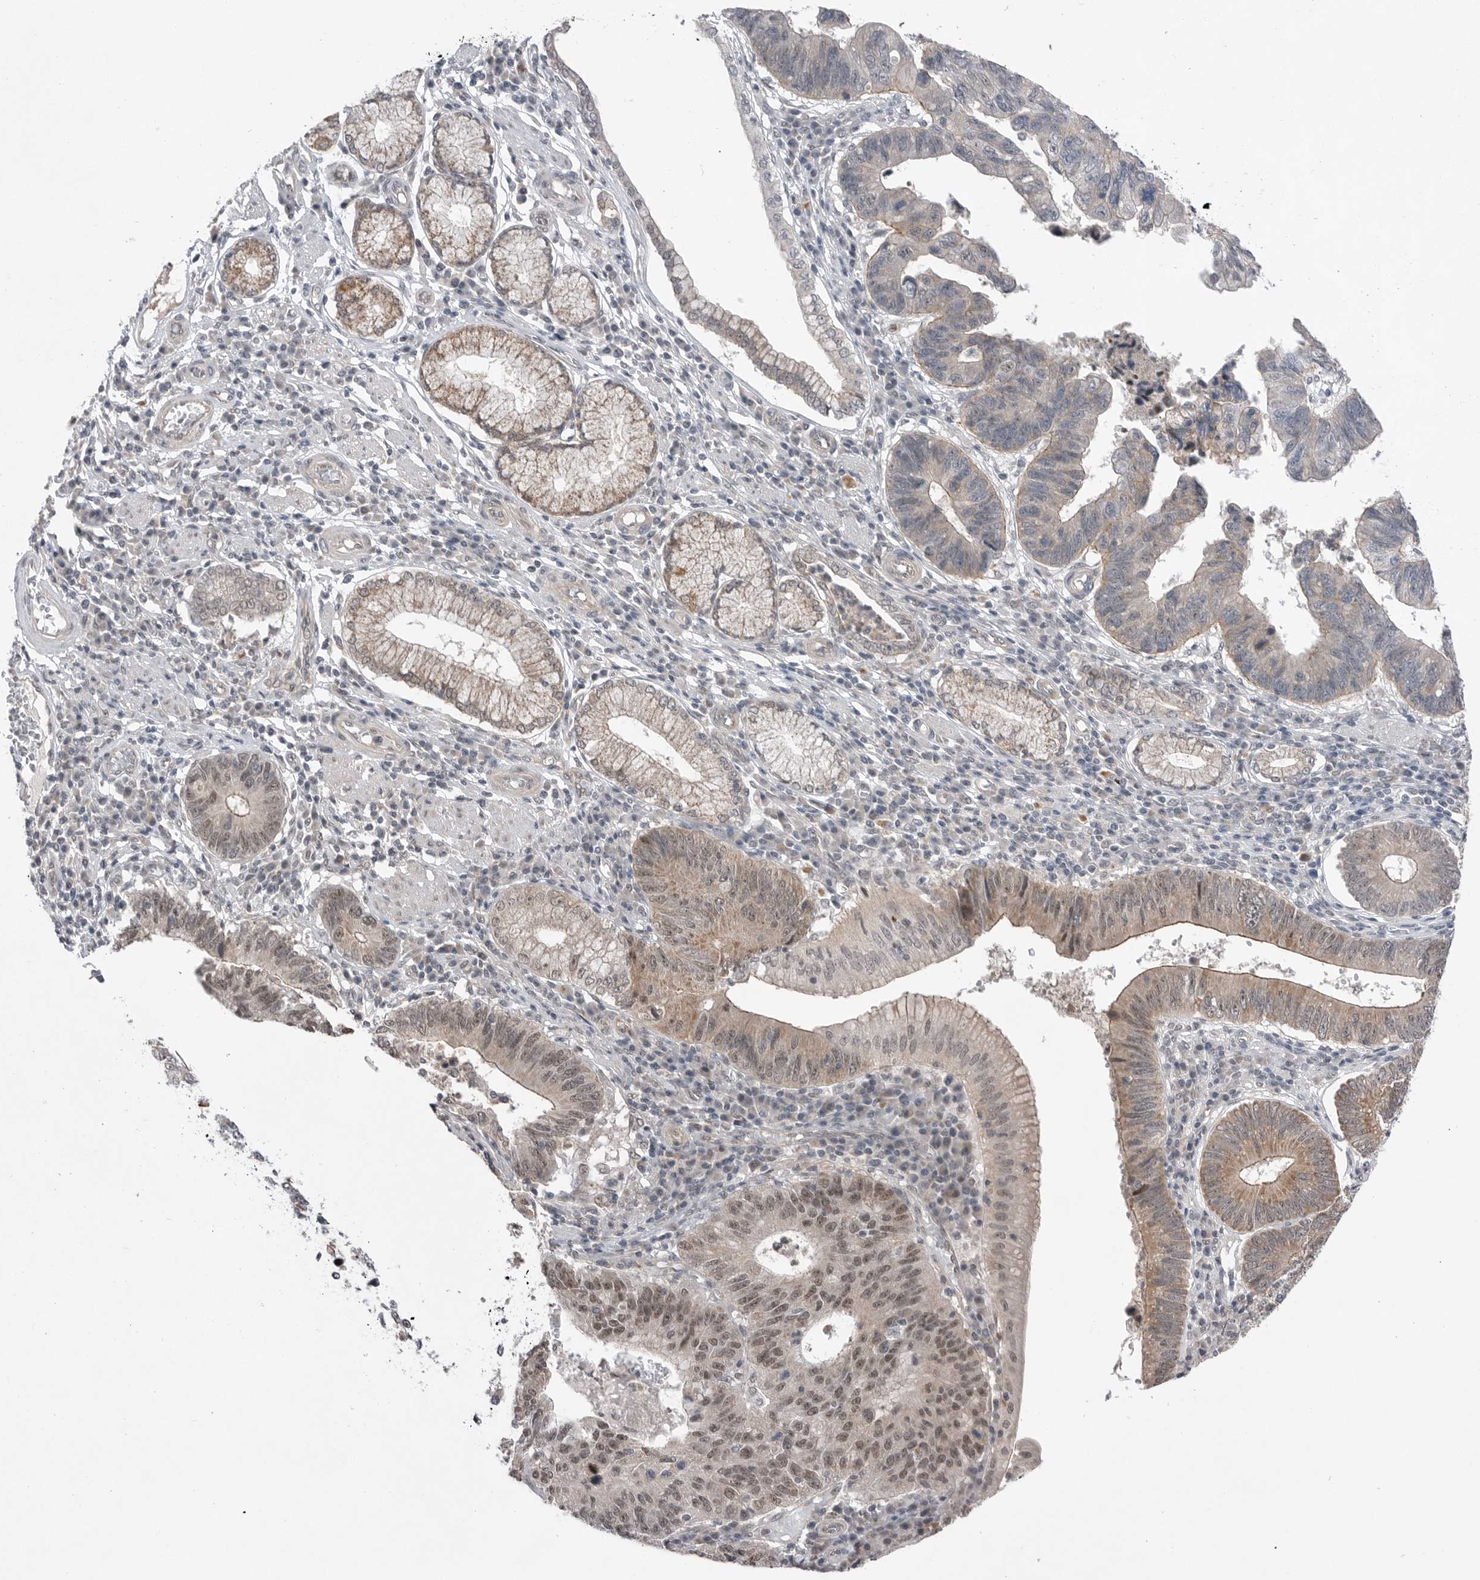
{"staining": {"intensity": "moderate", "quantity": "25%-75%", "location": "nuclear"}, "tissue": "stomach cancer", "cell_type": "Tumor cells", "image_type": "cancer", "snomed": [{"axis": "morphology", "description": "Adenocarcinoma, NOS"}, {"axis": "topography", "description": "Stomach"}], "caption": "This photomicrograph reveals immunohistochemistry staining of stomach cancer, with medium moderate nuclear staining in about 25%-75% of tumor cells.", "gene": "NTAQ1", "patient": {"sex": "male", "age": 59}}